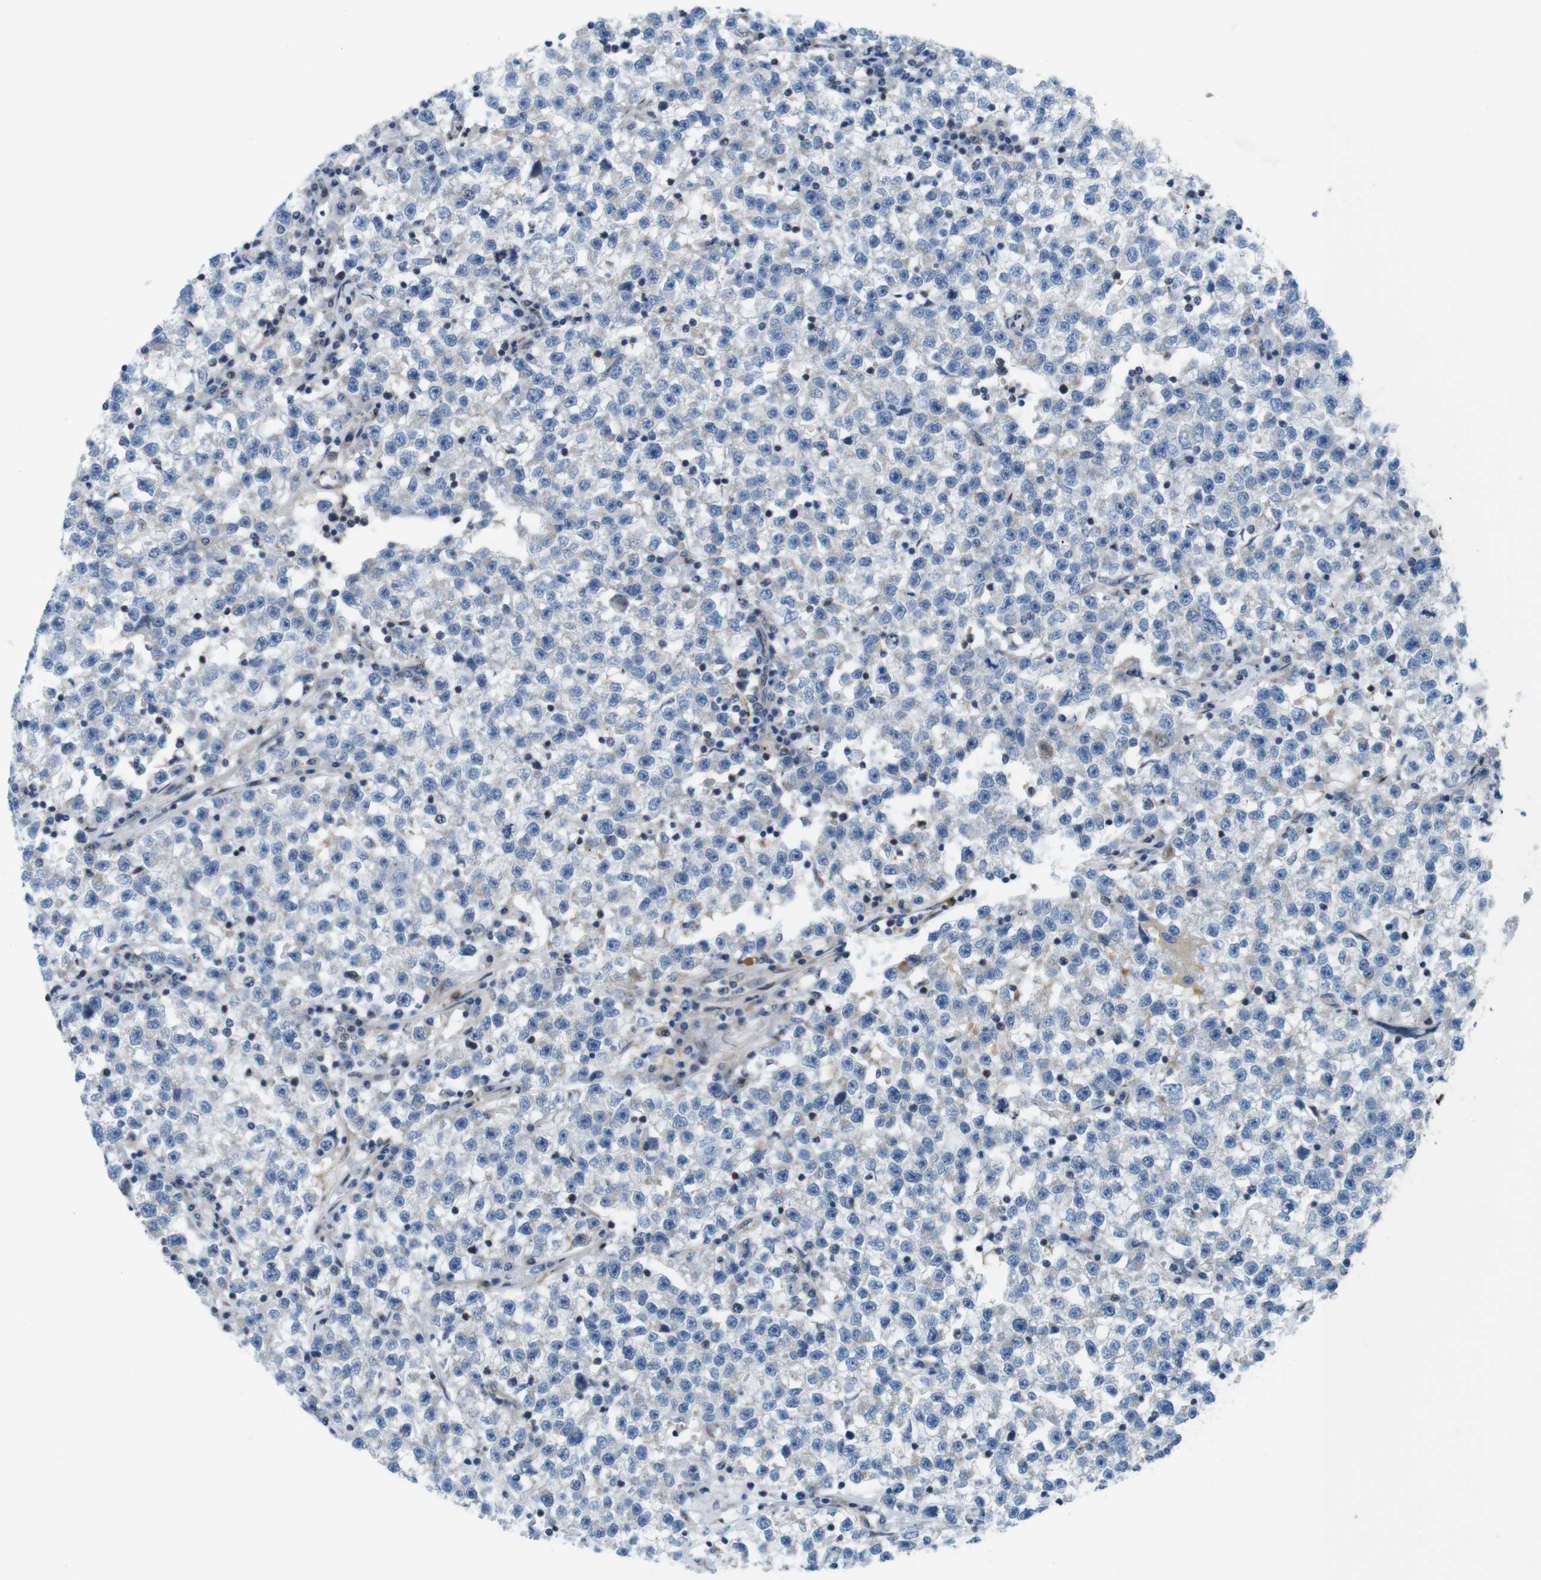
{"staining": {"intensity": "negative", "quantity": "none", "location": "none"}, "tissue": "testis cancer", "cell_type": "Tumor cells", "image_type": "cancer", "snomed": [{"axis": "morphology", "description": "Seminoma, NOS"}, {"axis": "topography", "description": "Testis"}], "caption": "An immunohistochemistry histopathology image of seminoma (testis) is shown. There is no staining in tumor cells of seminoma (testis).", "gene": "ZDHHC3", "patient": {"sex": "male", "age": 22}}